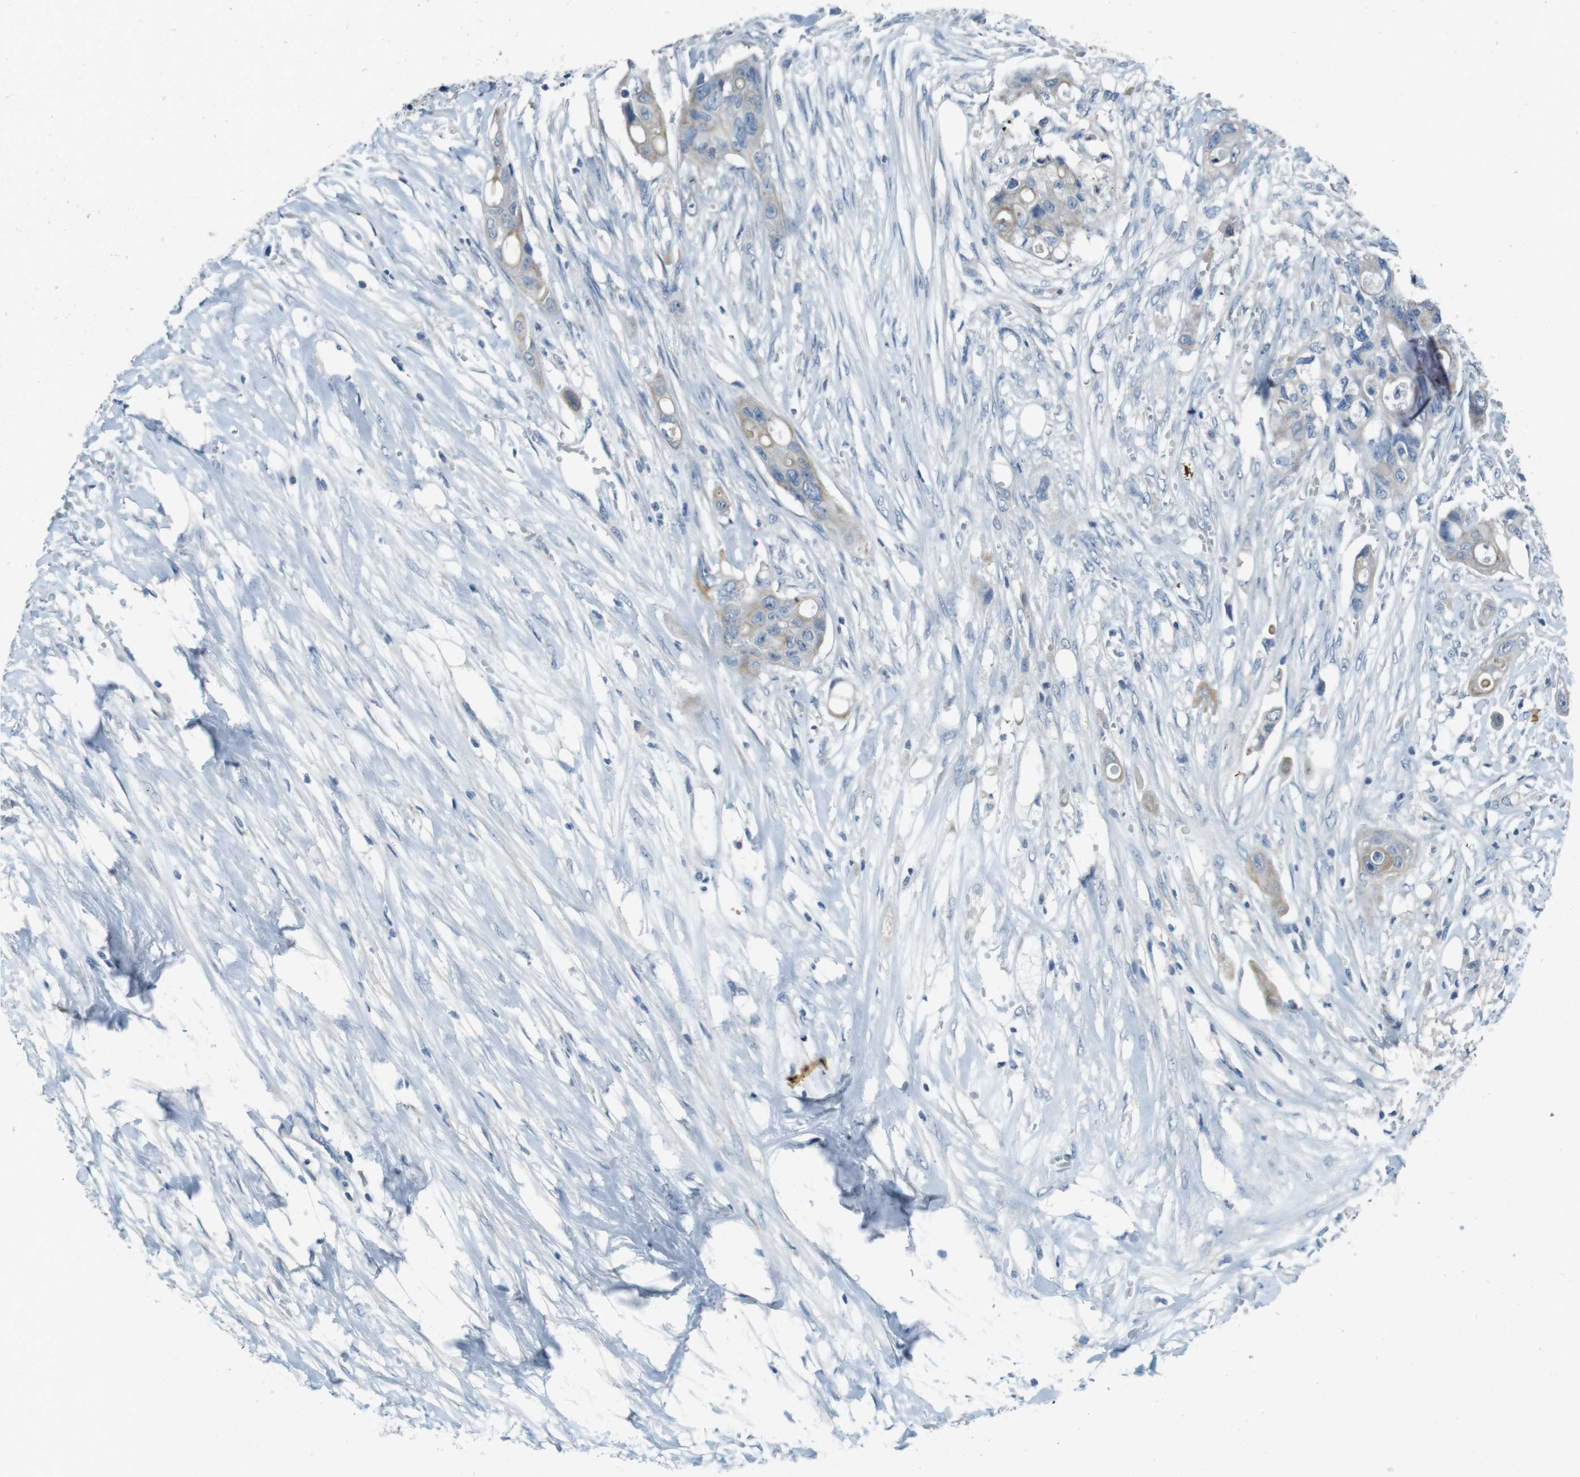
{"staining": {"intensity": "weak", "quantity": "25%-75%", "location": "cytoplasmic/membranous"}, "tissue": "colorectal cancer", "cell_type": "Tumor cells", "image_type": "cancer", "snomed": [{"axis": "morphology", "description": "Adenocarcinoma, NOS"}, {"axis": "topography", "description": "Colon"}], "caption": "An immunohistochemistry (IHC) image of tumor tissue is shown. Protein staining in brown shows weak cytoplasmic/membranous positivity in colorectal cancer within tumor cells.", "gene": "ENTPD7", "patient": {"sex": "female", "age": 57}}